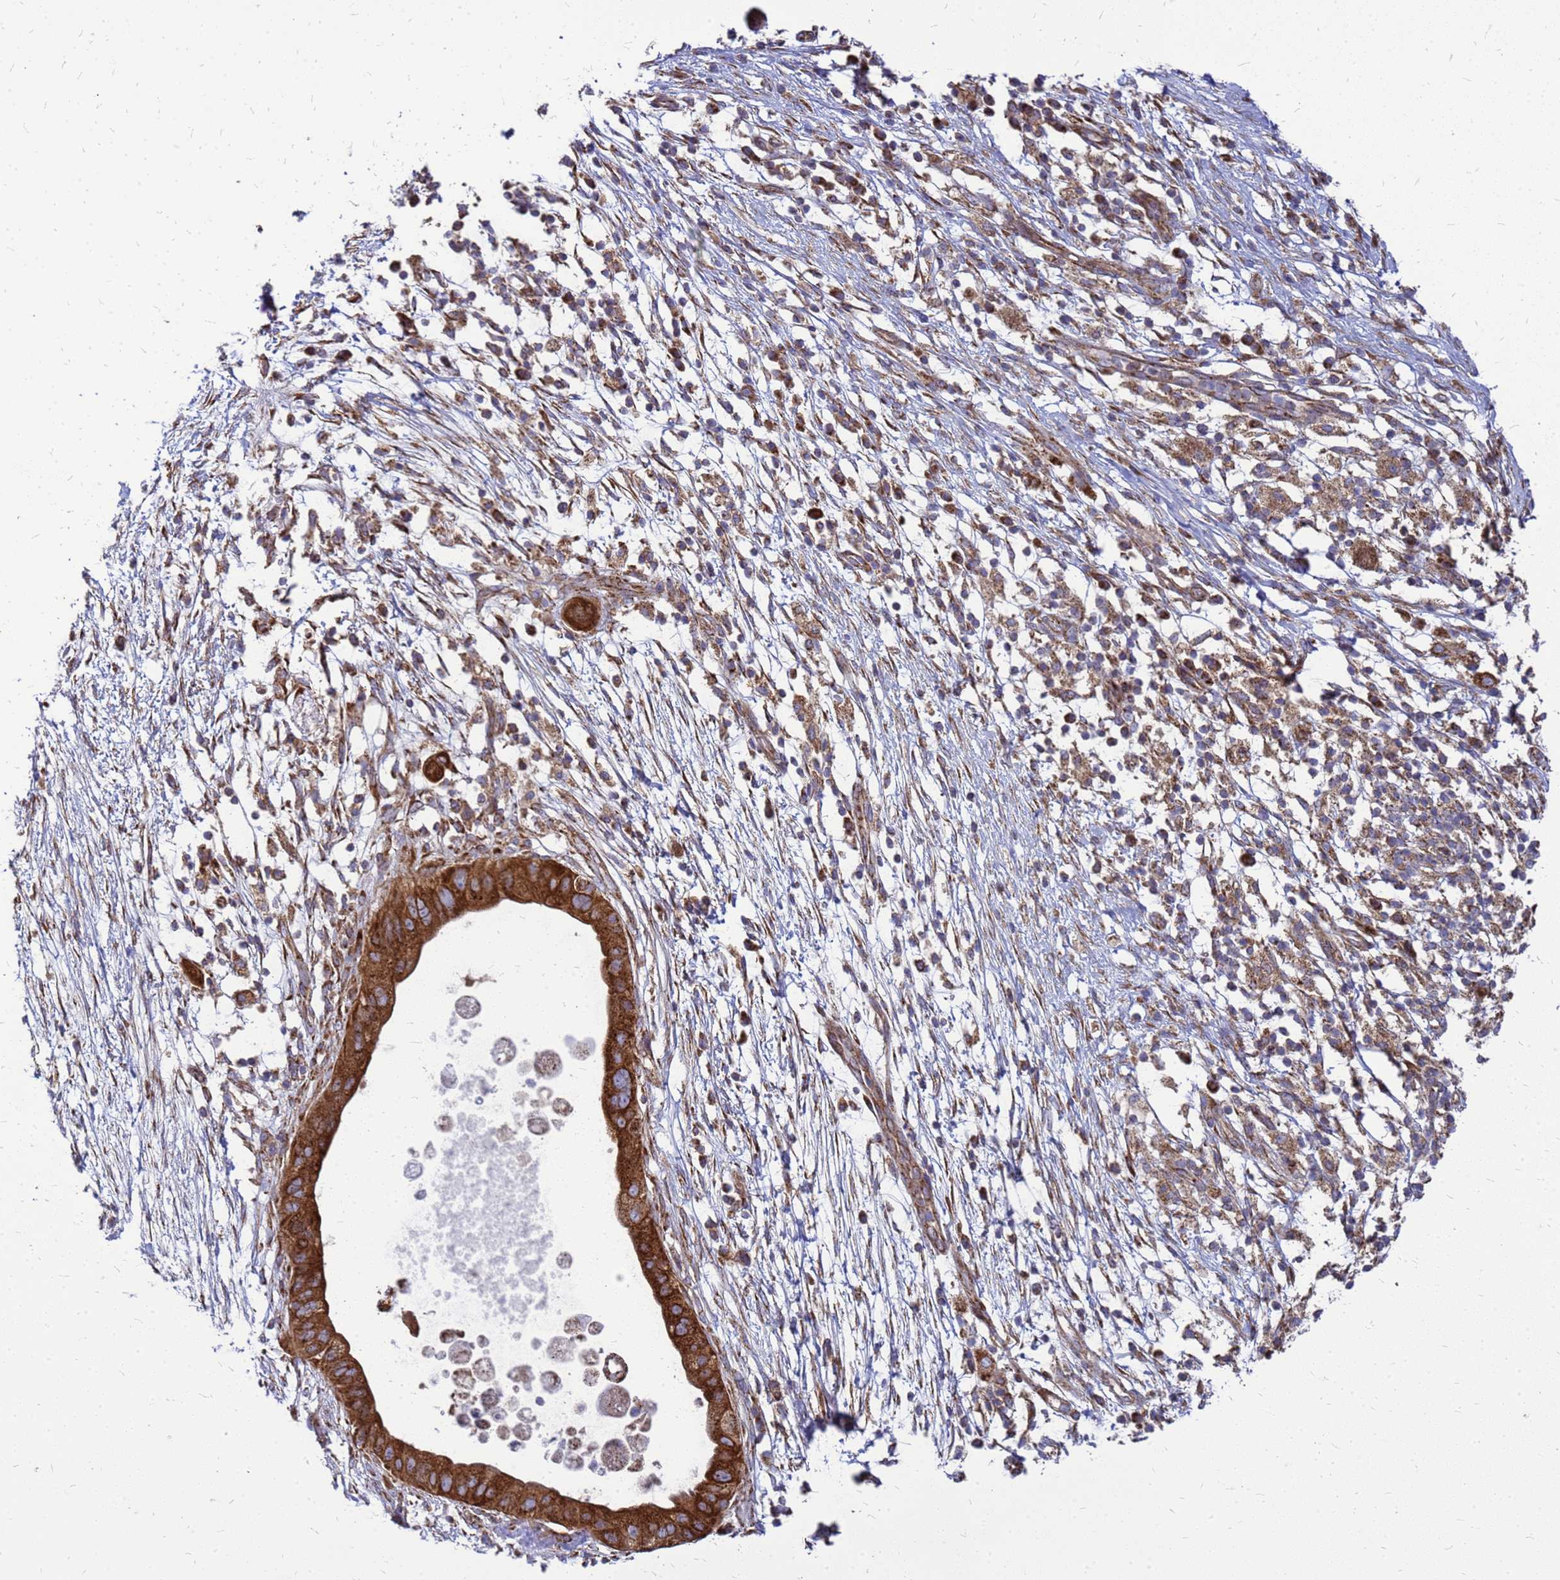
{"staining": {"intensity": "strong", "quantity": ">75%", "location": "cytoplasmic/membranous"}, "tissue": "pancreatic cancer", "cell_type": "Tumor cells", "image_type": "cancer", "snomed": [{"axis": "morphology", "description": "Adenocarcinoma, NOS"}, {"axis": "topography", "description": "Pancreas"}], "caption": "The photomicrograph demonstrates staining of pancreatic cancer, revealing strong cytoplasmic/membranous protein expression (brown color) within tumor cells.", "gene": "FSTL4", "patient": {"sex": "male", "age": 68}}